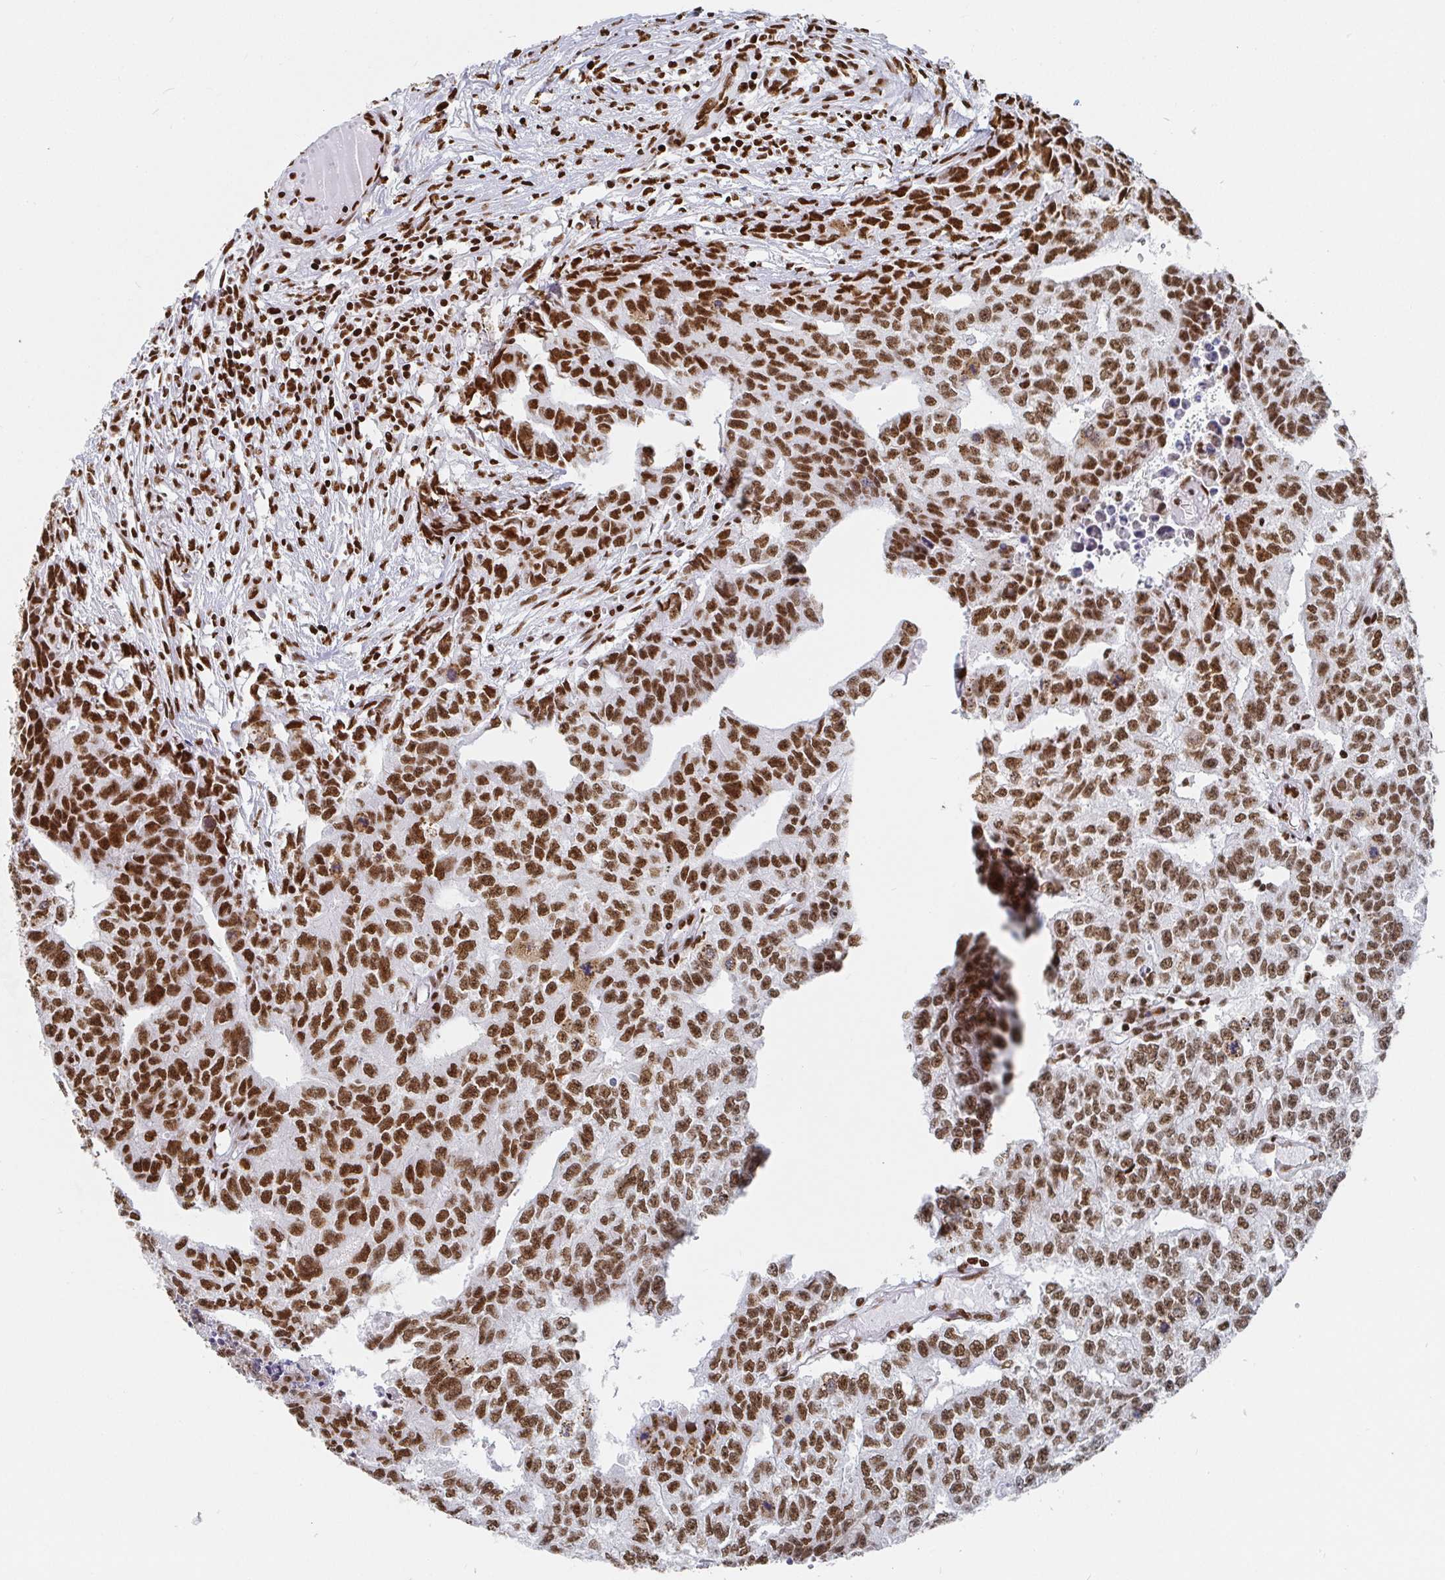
{"staining": {"intensity": "strong", "quantity": ">75%", "location": "nuclear"}, "tissue": "testis cancer", "cell_type": "Tumor cells", "image_type": "cancer", "snomed": [{"axis": "morphology", "description": "Carcinoma, Embryonal, NOS"}, {"axis": "morphology", "description": "Teratoma, malignant, NOS"}, {"axis": "topography", "description": "Testis"}], "caption": "A brown stain labels strong nuclear positivity of a protein in testis cancer (teratoma (malignant)) tumor cells.", "gene": "EWSR1", "patient": {"sex": "male", "age": 24}}